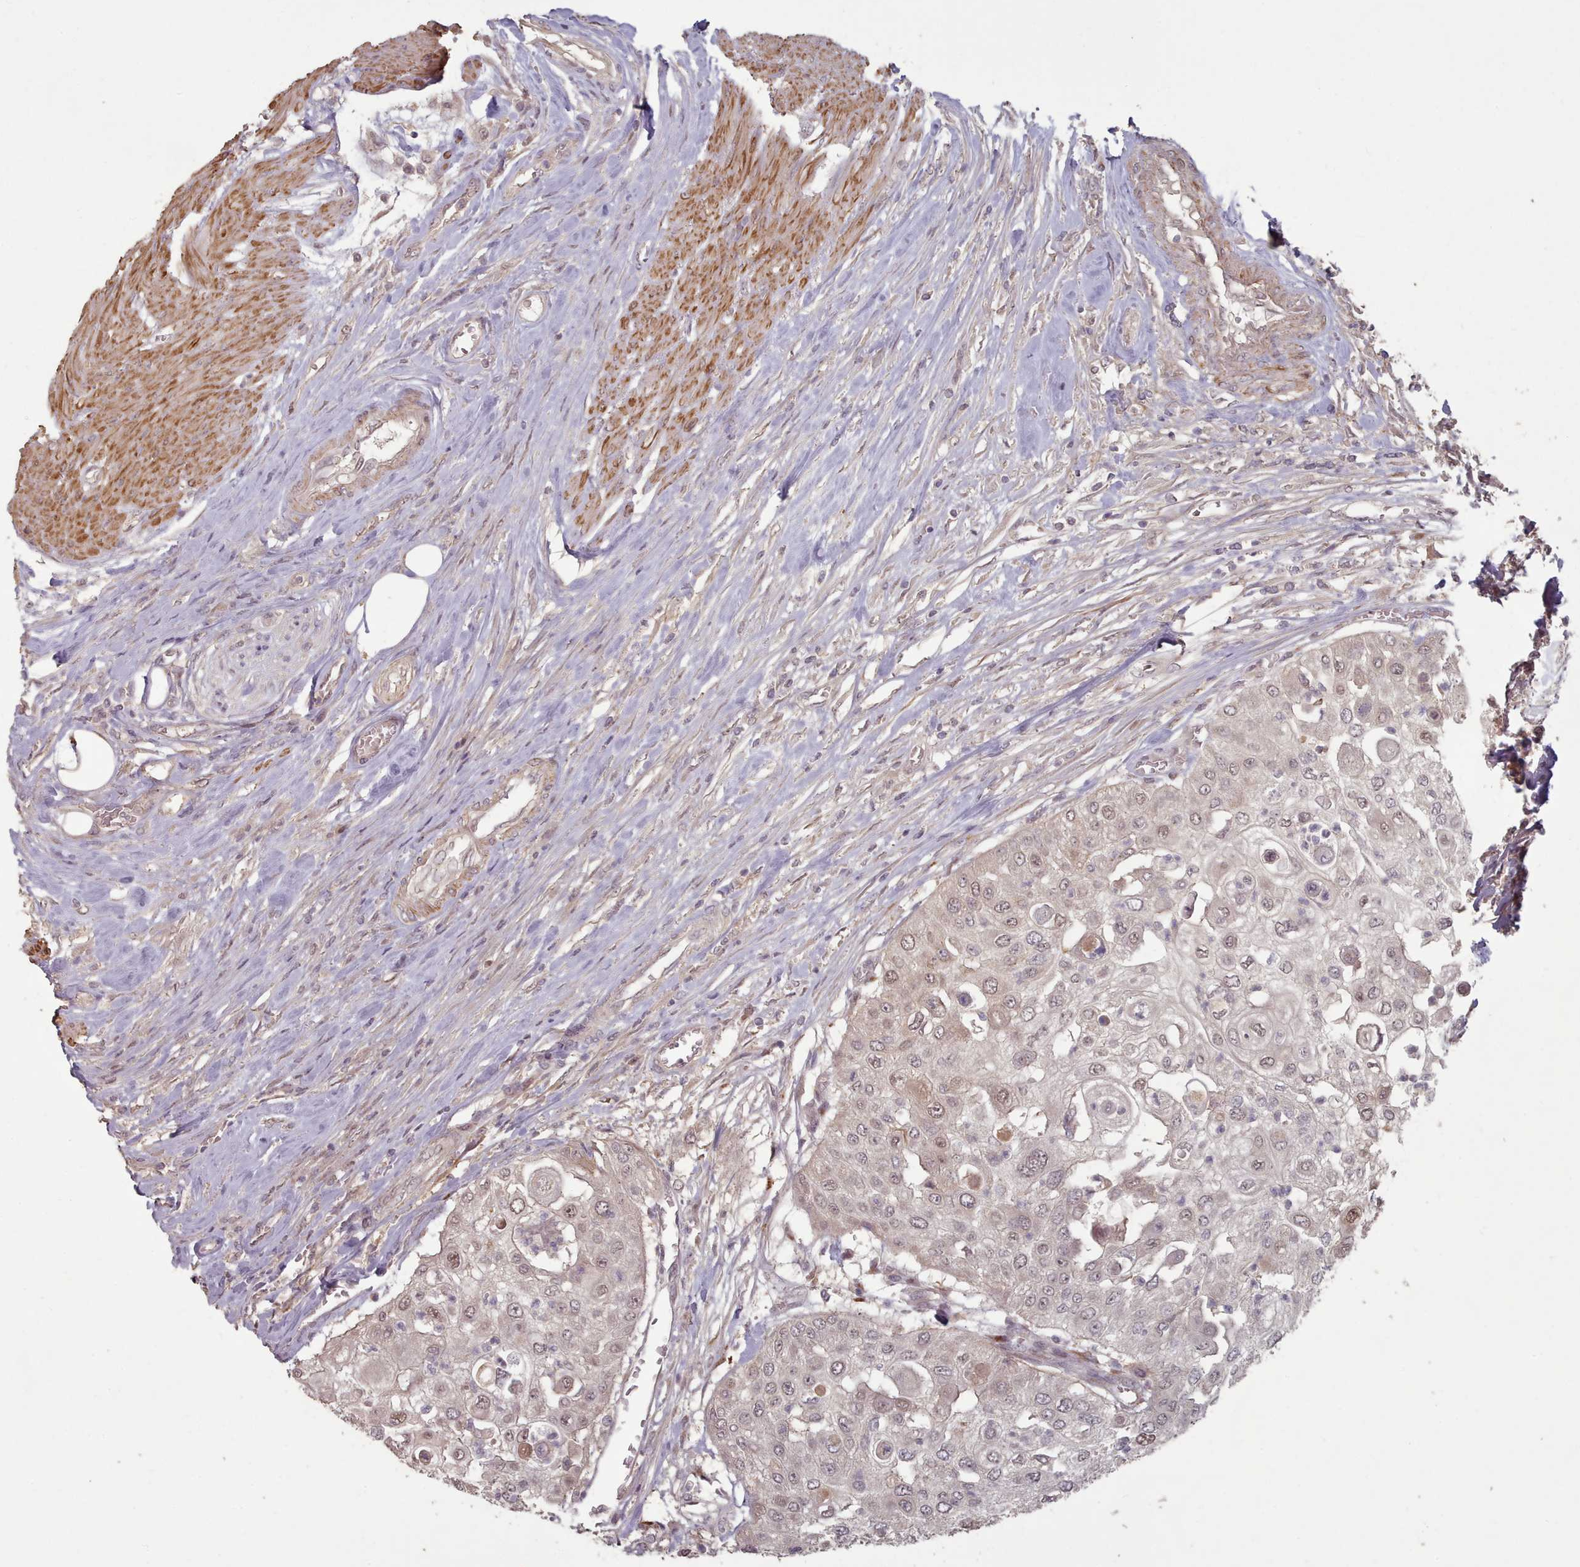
{"staining": {"intensity": "weak", "quantity": "25%-75%", "location": "cytoplasmic/membranous,nuclear"}, "tissue": "urothelial cancer", "cell_type": "Tumor cells", "image_type": "cancer", "snomed": [{"axis": "morphology", "description": "Urothelial carcinoma, High grade"}, {"axis": "topography", "description": "Urinary bladder"}], "caption": "Immunohistochemistry (DAB) staining of human high-grade urothelial carcinoma demonstrates weak cytoplasmic/membranous and nuclear protein staining in approximately 25%-75% of tumor cells.", "gene": "ERCC6L", "patient": {"sex": "female", "age": 79}}